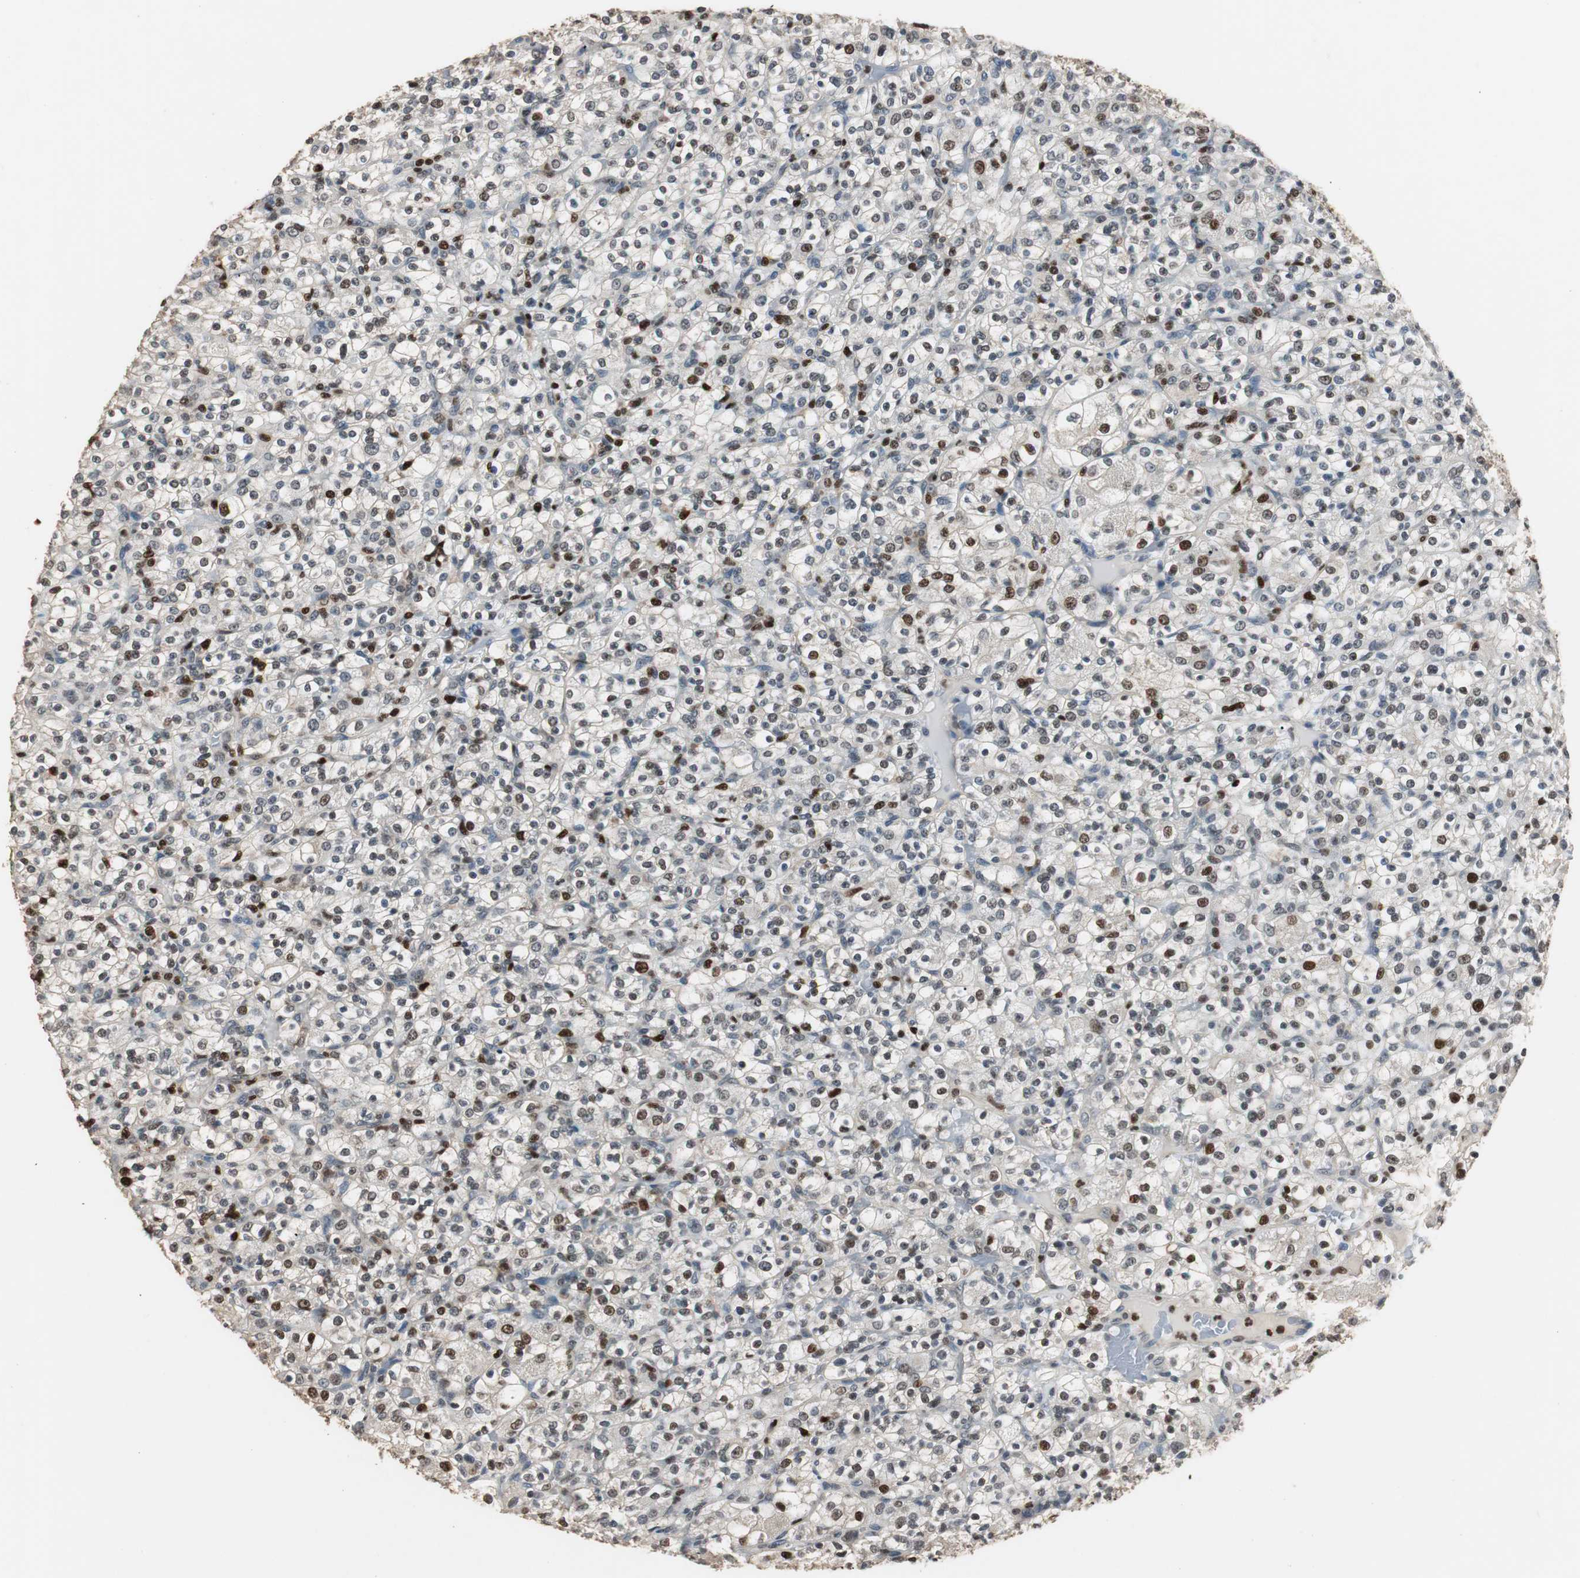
{"staining": {"intensity": "strong", "quantity": "<25%", "location": "nuclear"}, "tissue": "renal cancer", "cell_type": "Tumor cells", "image_type": "cancer", "snomed": [{"axis": "morphology", "description": "Normal tissue, NOS"}, {"axis": "morphology", "description": "Adenocarcinoma, NOS"}, {"axis": "topography", "description": "Kidney"}], "caption": "The immunohistochemical stain shows strong nuclear expression in tumor cells of adenocarcinoma (renal) tissue. Nuclei are stained in blue.", "gene": "FEN1", "patient": {"sex": "female", "age": 72}}